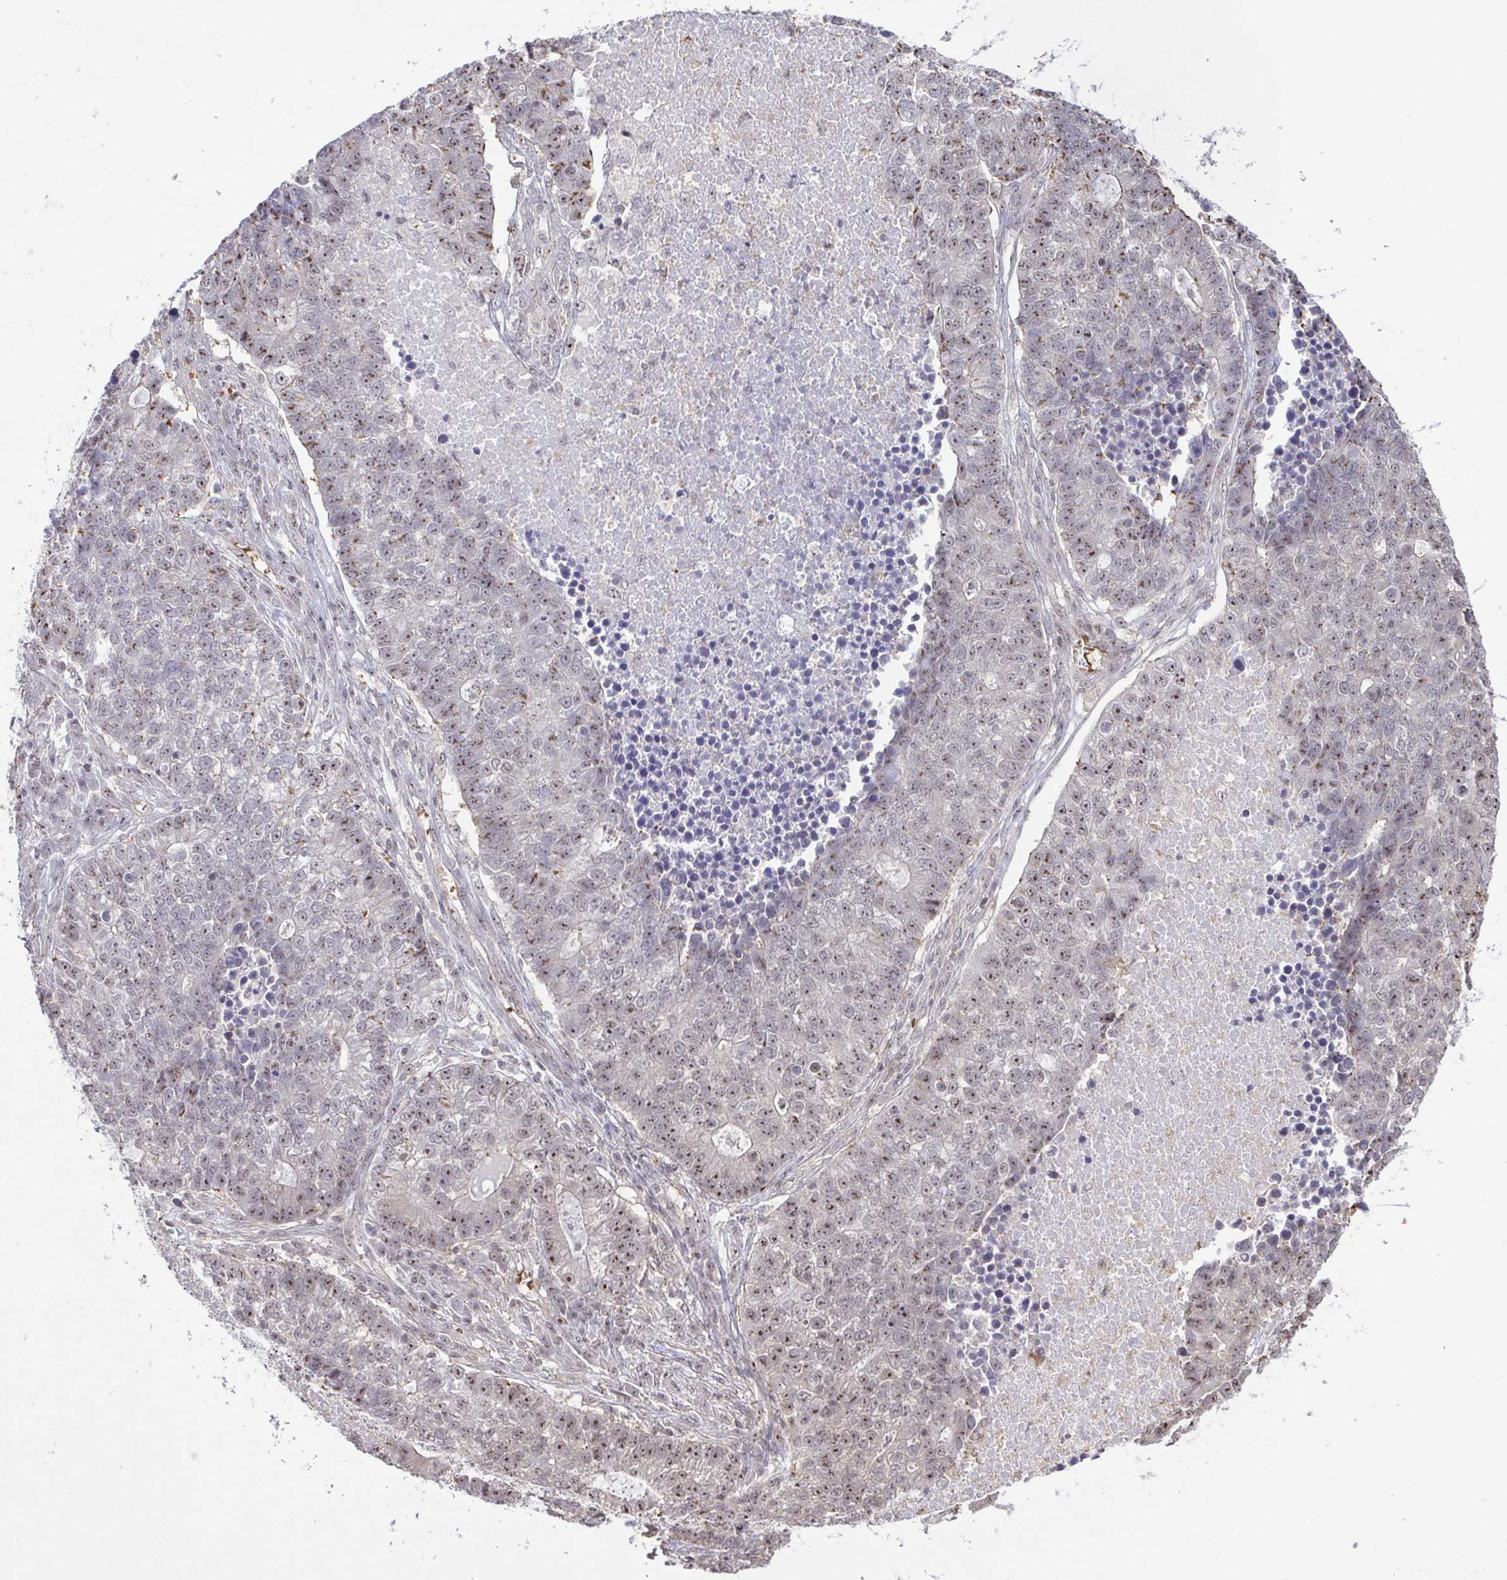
{"staining": {"intensity": "moderate", "quantity": "25%-75%", "location": "nuclear"}, "tissue": "lung cancer", "cell_type": "Tumor cells", "image_type": "cancer", "snomed": [{"axis": "morphology", "description": "Adenocarcinoma, NOS"}, {"axis": "topography", "description": "Lung"}], "caption": "IHC photomicrograph of human adenocarcinoma (lung) stained for a protein (brown), which displays medium levels of moderate nuclear positivity in approximately 25%-75% of tumor cells.", "gene": "RSL24D1", "patient": {"sex": "male", "age": 57}}